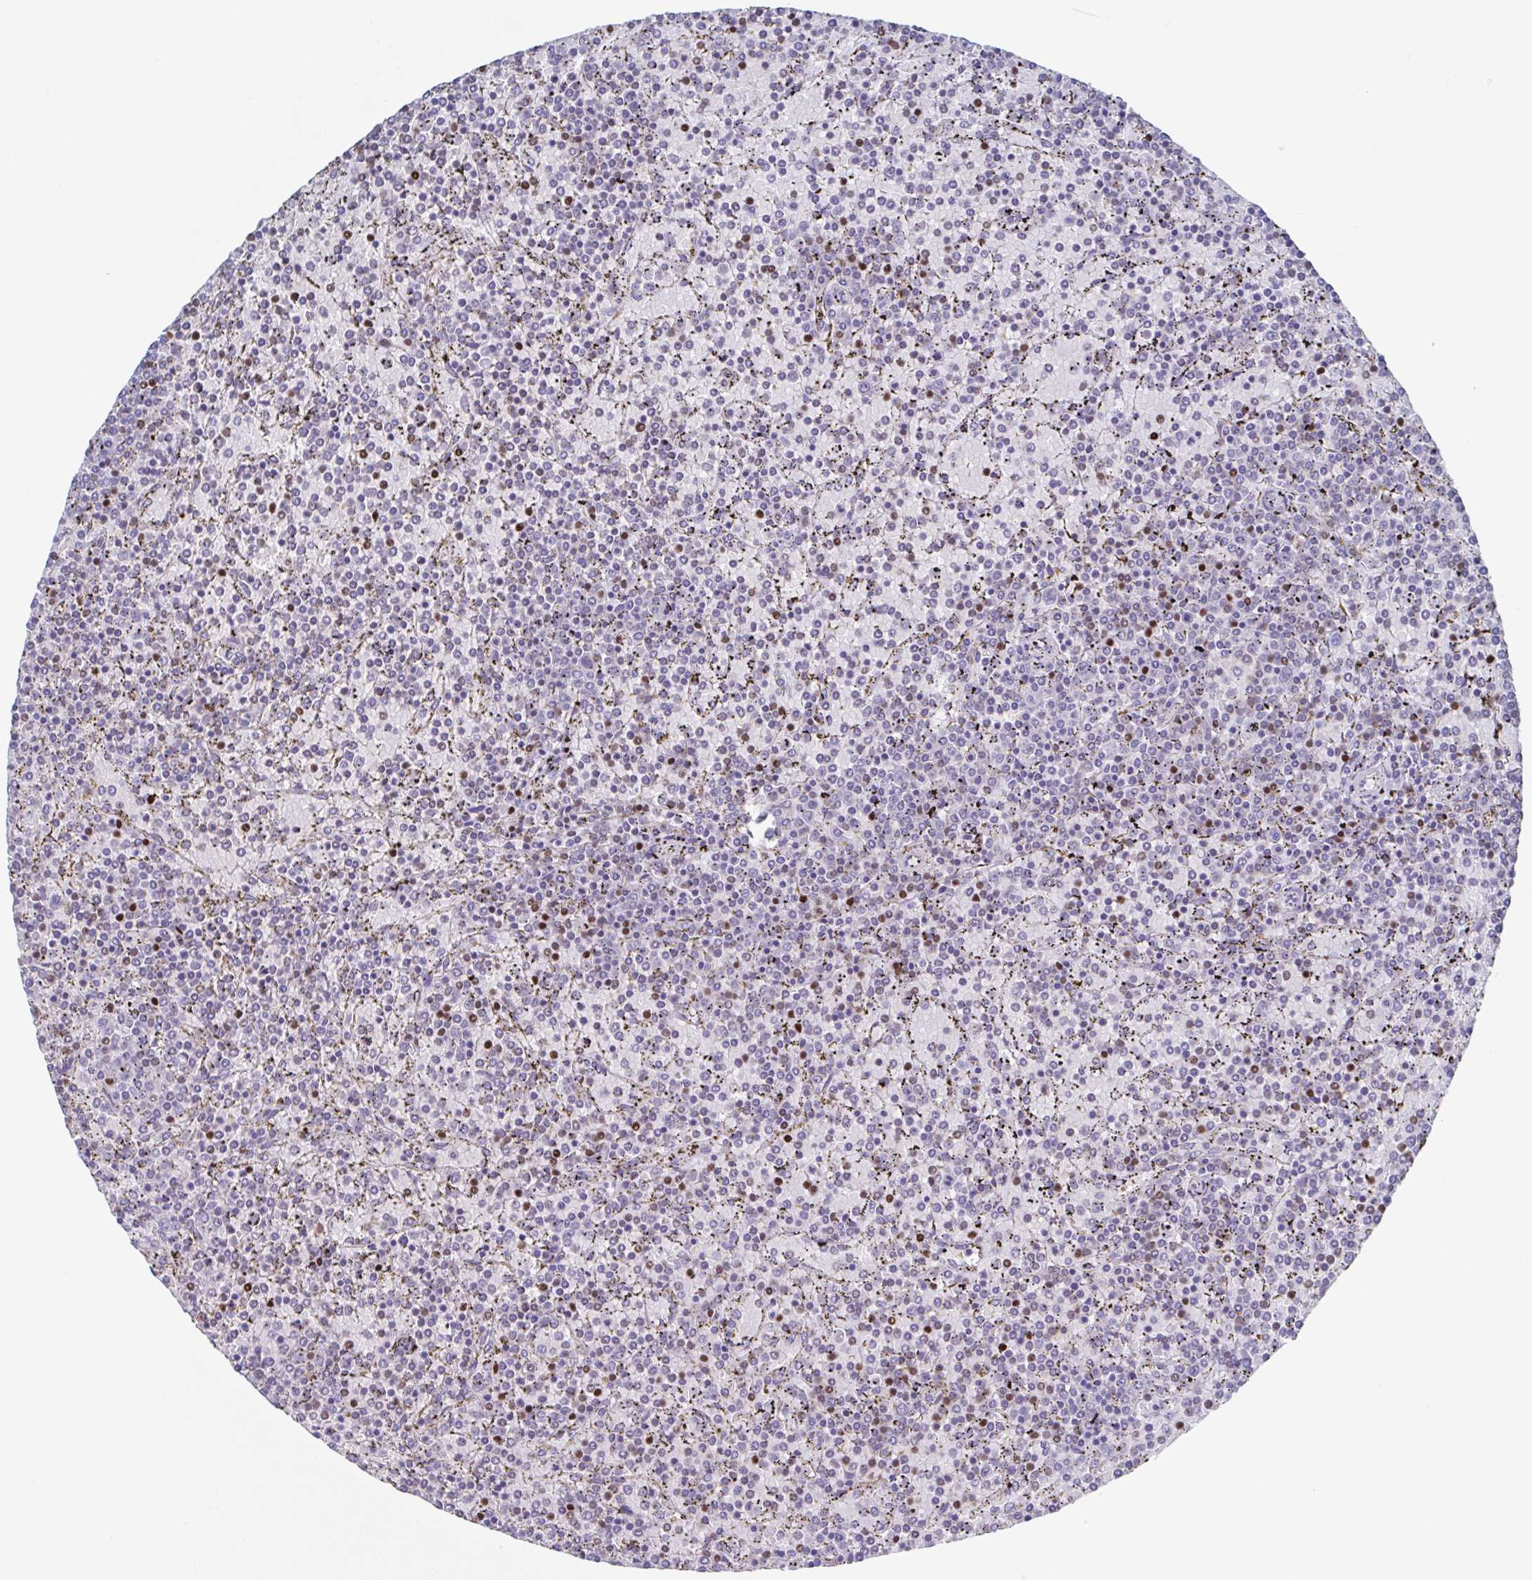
{"staining": {"intensity": "negative", "quantity": "none", "location": "none"}, "tissue": "lymphoma", "cell_type": "Tumor cells", "image_type": "cancer", "snomed": [{"axis": "morphology", "description": "Malignant lymphoma, non-Hodgkin's type, Low grade"}, {"axis": "topography", "description": "Spleen"}], "caption": "The image displays no staining of tumor cells in low-grade malignant lymphoma, non-Hodgkin's type.", "gene": "PBOV1", "patient": {"sex": "female", "age": 77}}